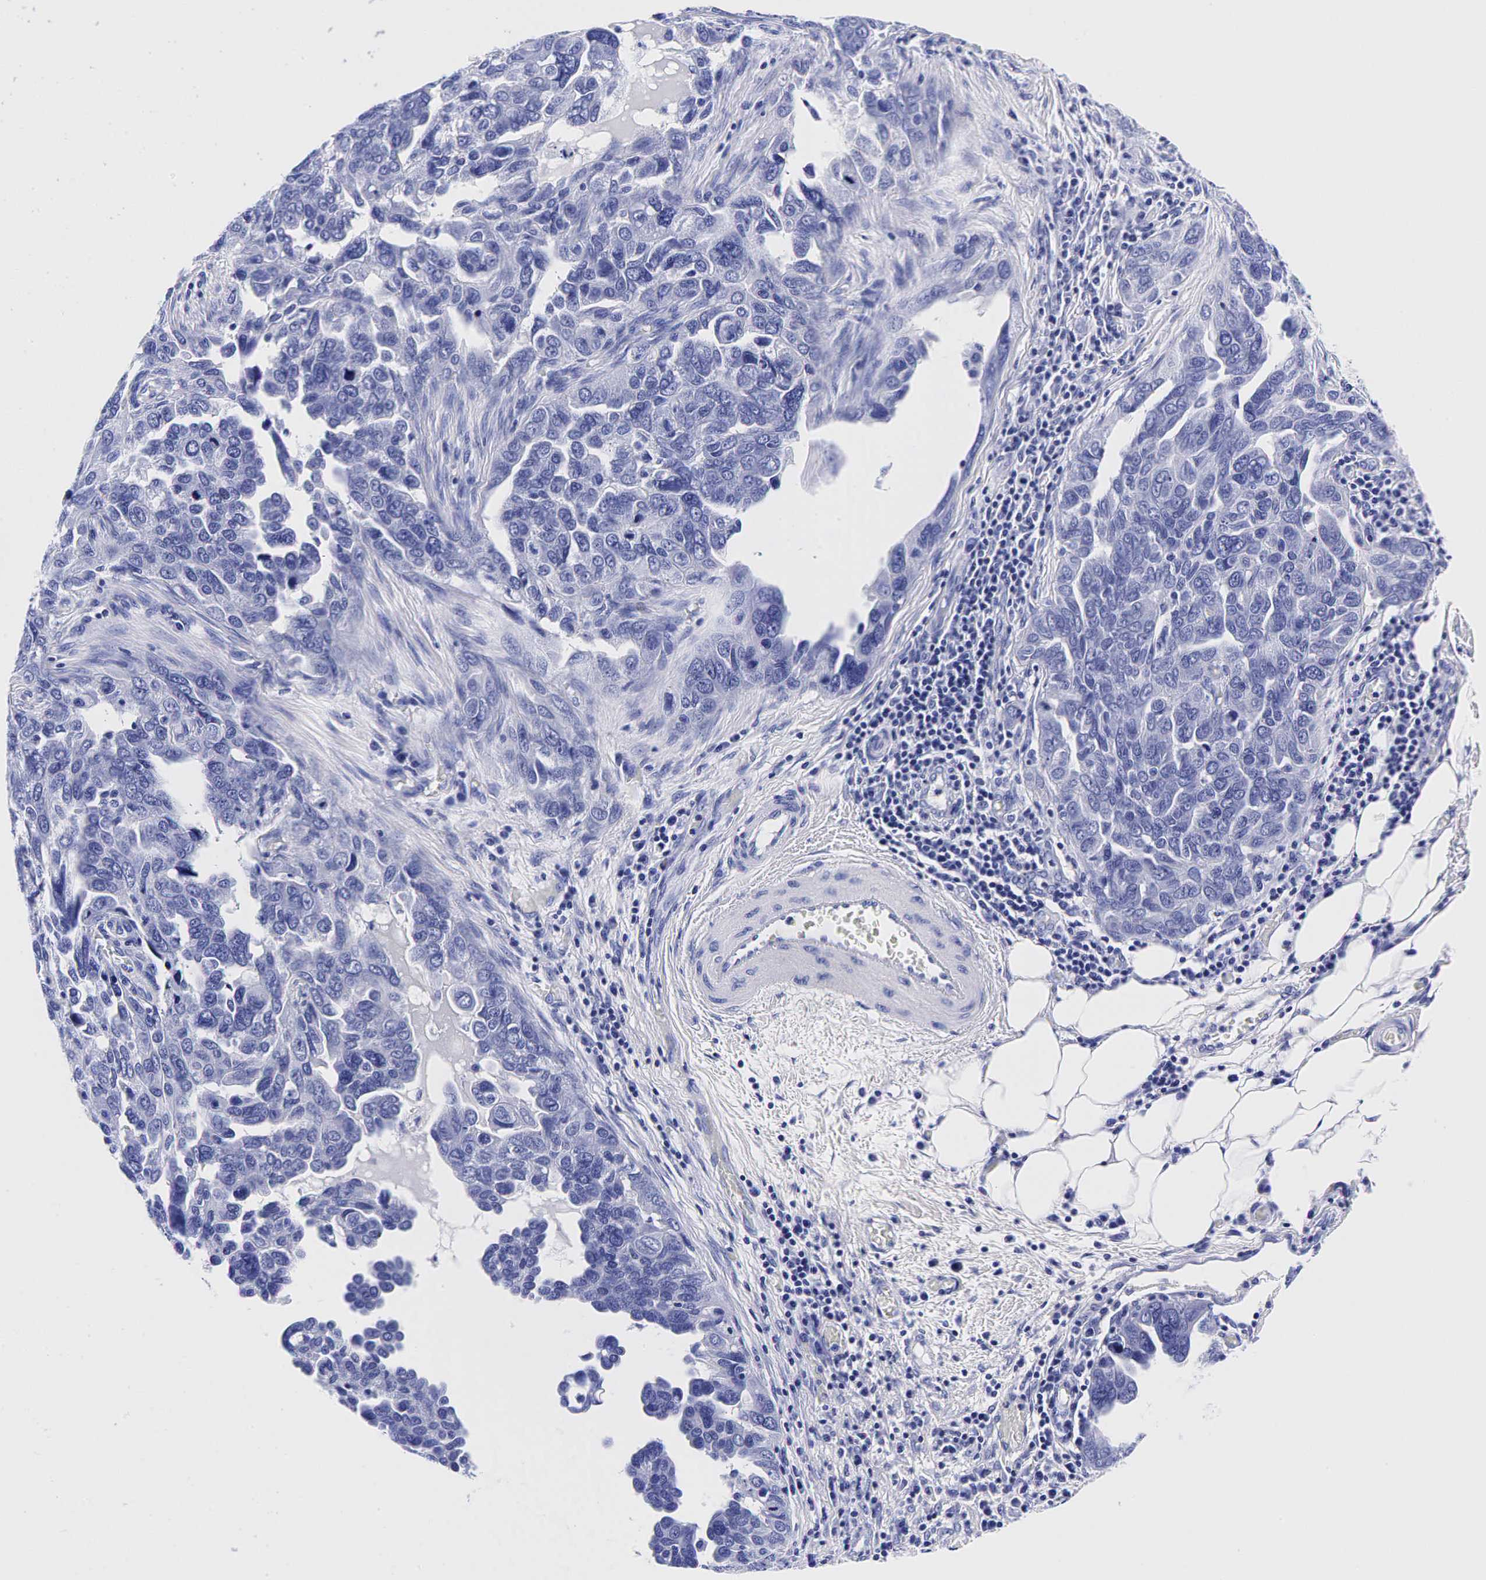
{"staining": {"intensity": "negative", "quantity": "none", "location": "none"}, "tissue": "ovarian cancer", "cell_type": "Tumor cells", "image_type": "cancer", "snomed": [{"axis": "morphology", "description": "Cystadenocarcinoma, serous, NOS"}, {"axis": "topography", "description": "Ovary"}], "caption": "Histopathology image shows no protein staining in tumor cells of ovarian cancer (serous cystadenocarcinoma) tissue.", "gene": "GCG", "patient": {"sex": "female", "age": 64}}